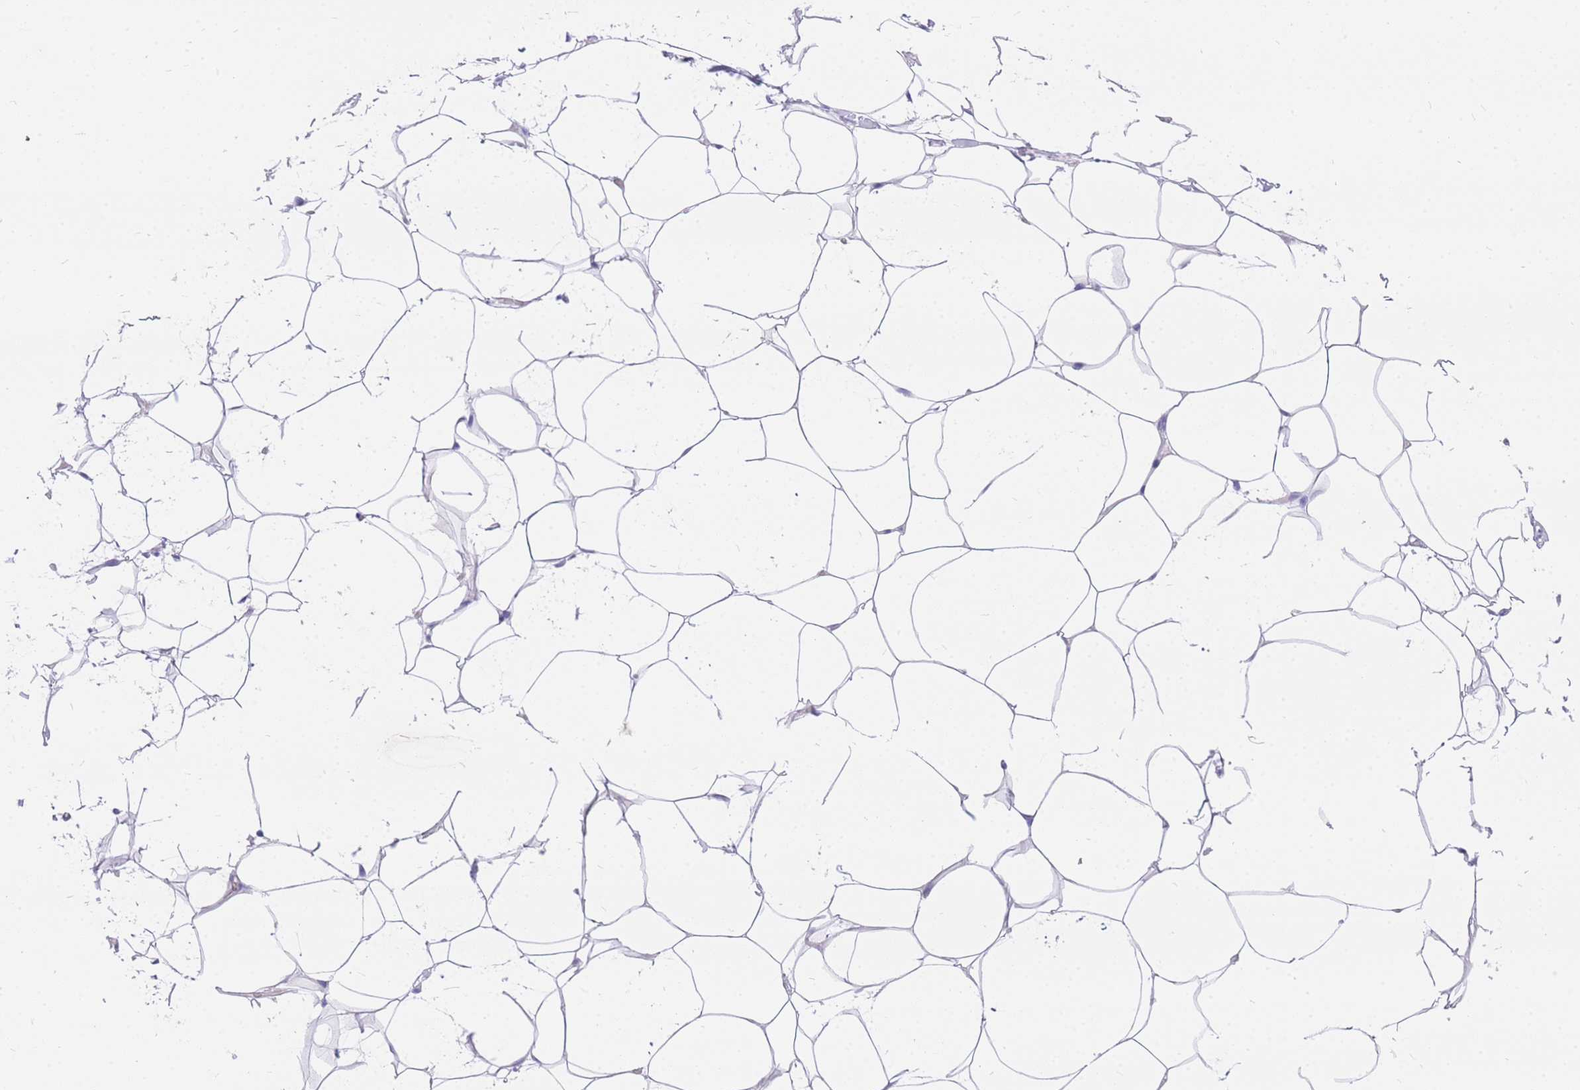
{"staining": {"intensity": "negative", "quantity": "none", "location": "none"}, "tissue": "adipose tissue", "cell_type": "Adipocytes", "image_type": "normal", "snomed": [{"axis": "morphology", "description": "Normal tissue, NOS"}, {"axis": "topography", "description": "Breast"}], "caption": "The IHC micrograph has no significant positivity in adipocytes of adipose tissue. (Stains: DAB (3,3'-diaminobenzidine) immunohistochemistry (IHC) with hematoxylin counter stain, Microscopy: brightfield microscopy at high magnification).", "gene": "UPK1A", "patient": {"sex": "female", "age": 26}}